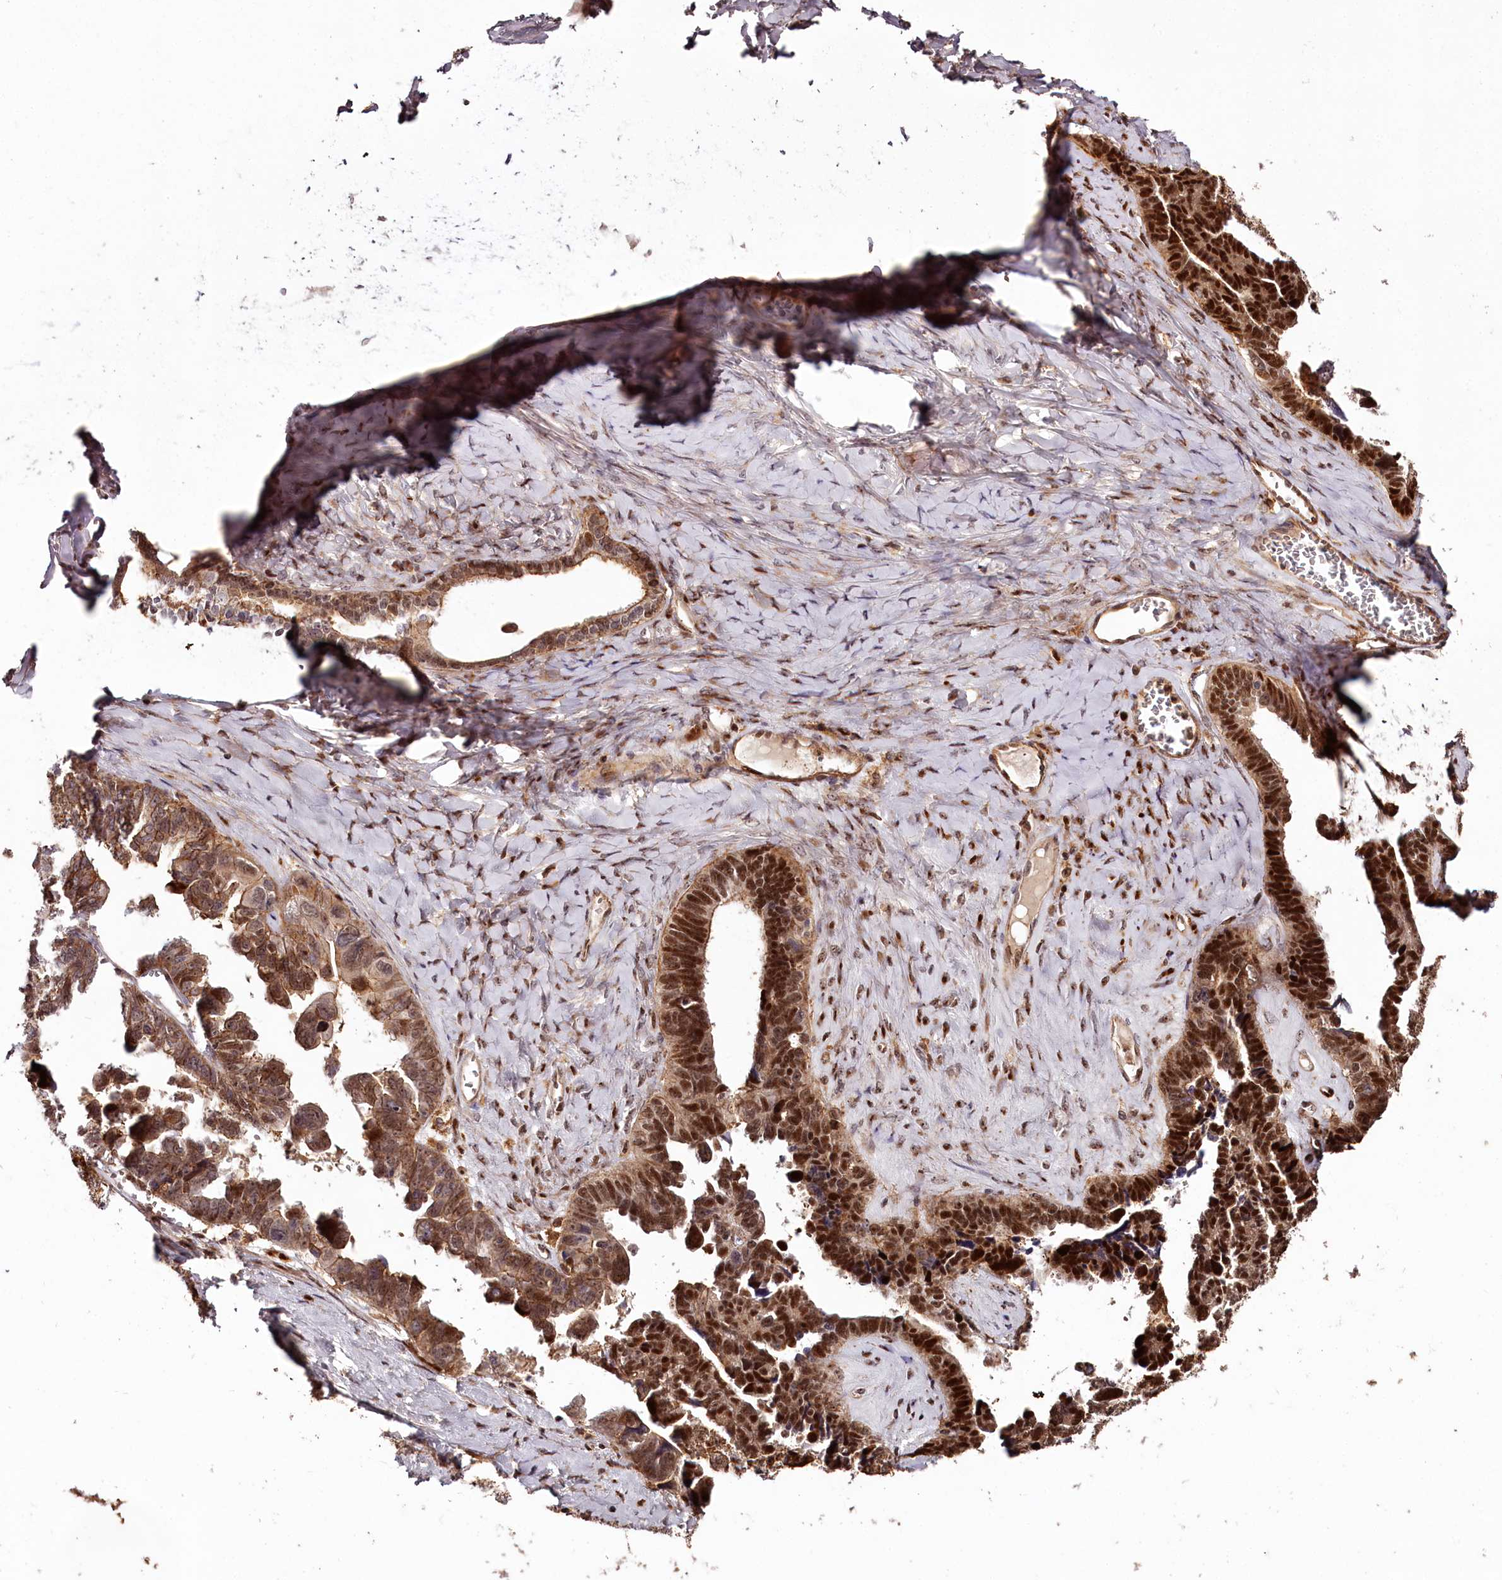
{"staining": {"intensity": "strong", "quantity": ">75%", "location": "cytoplasmic/membranous,nuclear"}, "tissue": "ovarian cancer", "cell_type": "Tumor cells", "image_type": "cancer", "snomed": [{"axis": "morphology", "description": "Cystadenocarcinoma, serous, NOS"}, {"axis": "topography", "description": "Ovary"}], "caption": "Protein staining displays strong cytoplasmic/membranous and nuclear expression in approximately >75% of tumor cells in ovarian serous cystadenocarcinoma.", "gene": "KIF14", "patient": {"sex": "female", "age": 79}}